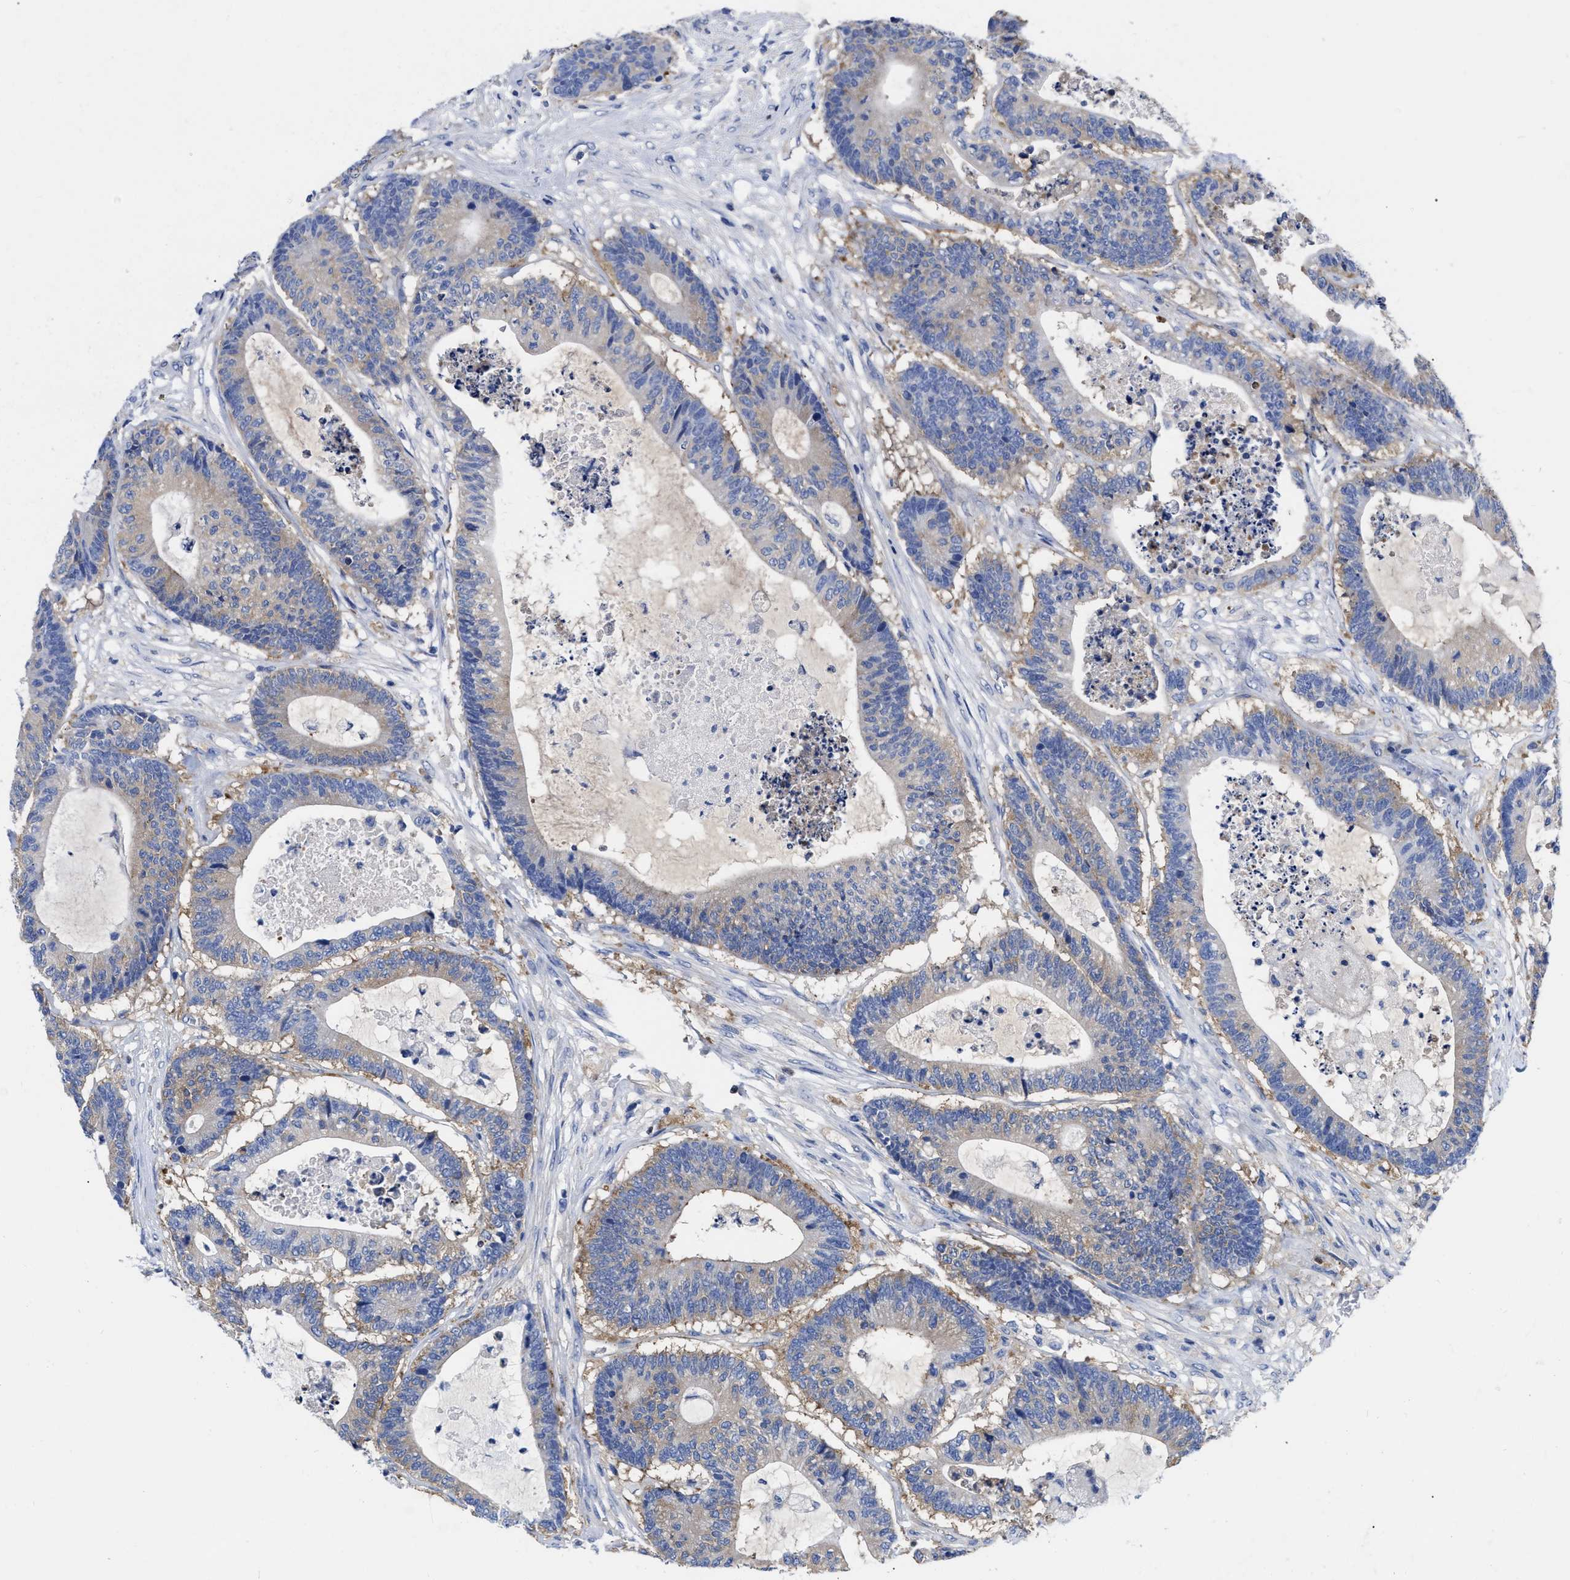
{"staining": {"intensity": "negative", "quantity": "none", "location": "none"}, "tissue": "colorectal cancer", "cell_type": "Tumor cells", "image_type": "cancer", "snomed": [{"axis": "morphology", "description": "Adenocarcinoma, NOS"}, {"axis": "topography", "description": "Colon"}], "caption": "IHC image of neoplastic tissue: adenocarcinoma (colorectal) stained with DAB (3,3'-diaminobenzidine) demonstrates no significant protein staining in tumor cells. The staining was performed using DAB (3,3'-diaminobenzidine) to visualize the protein expression in brown, while the nuclei were stained in blue with hematoxylin (Magnification: 20x).", "gene": "RBKS", "patient": {"sex": "female", "age": 84}}